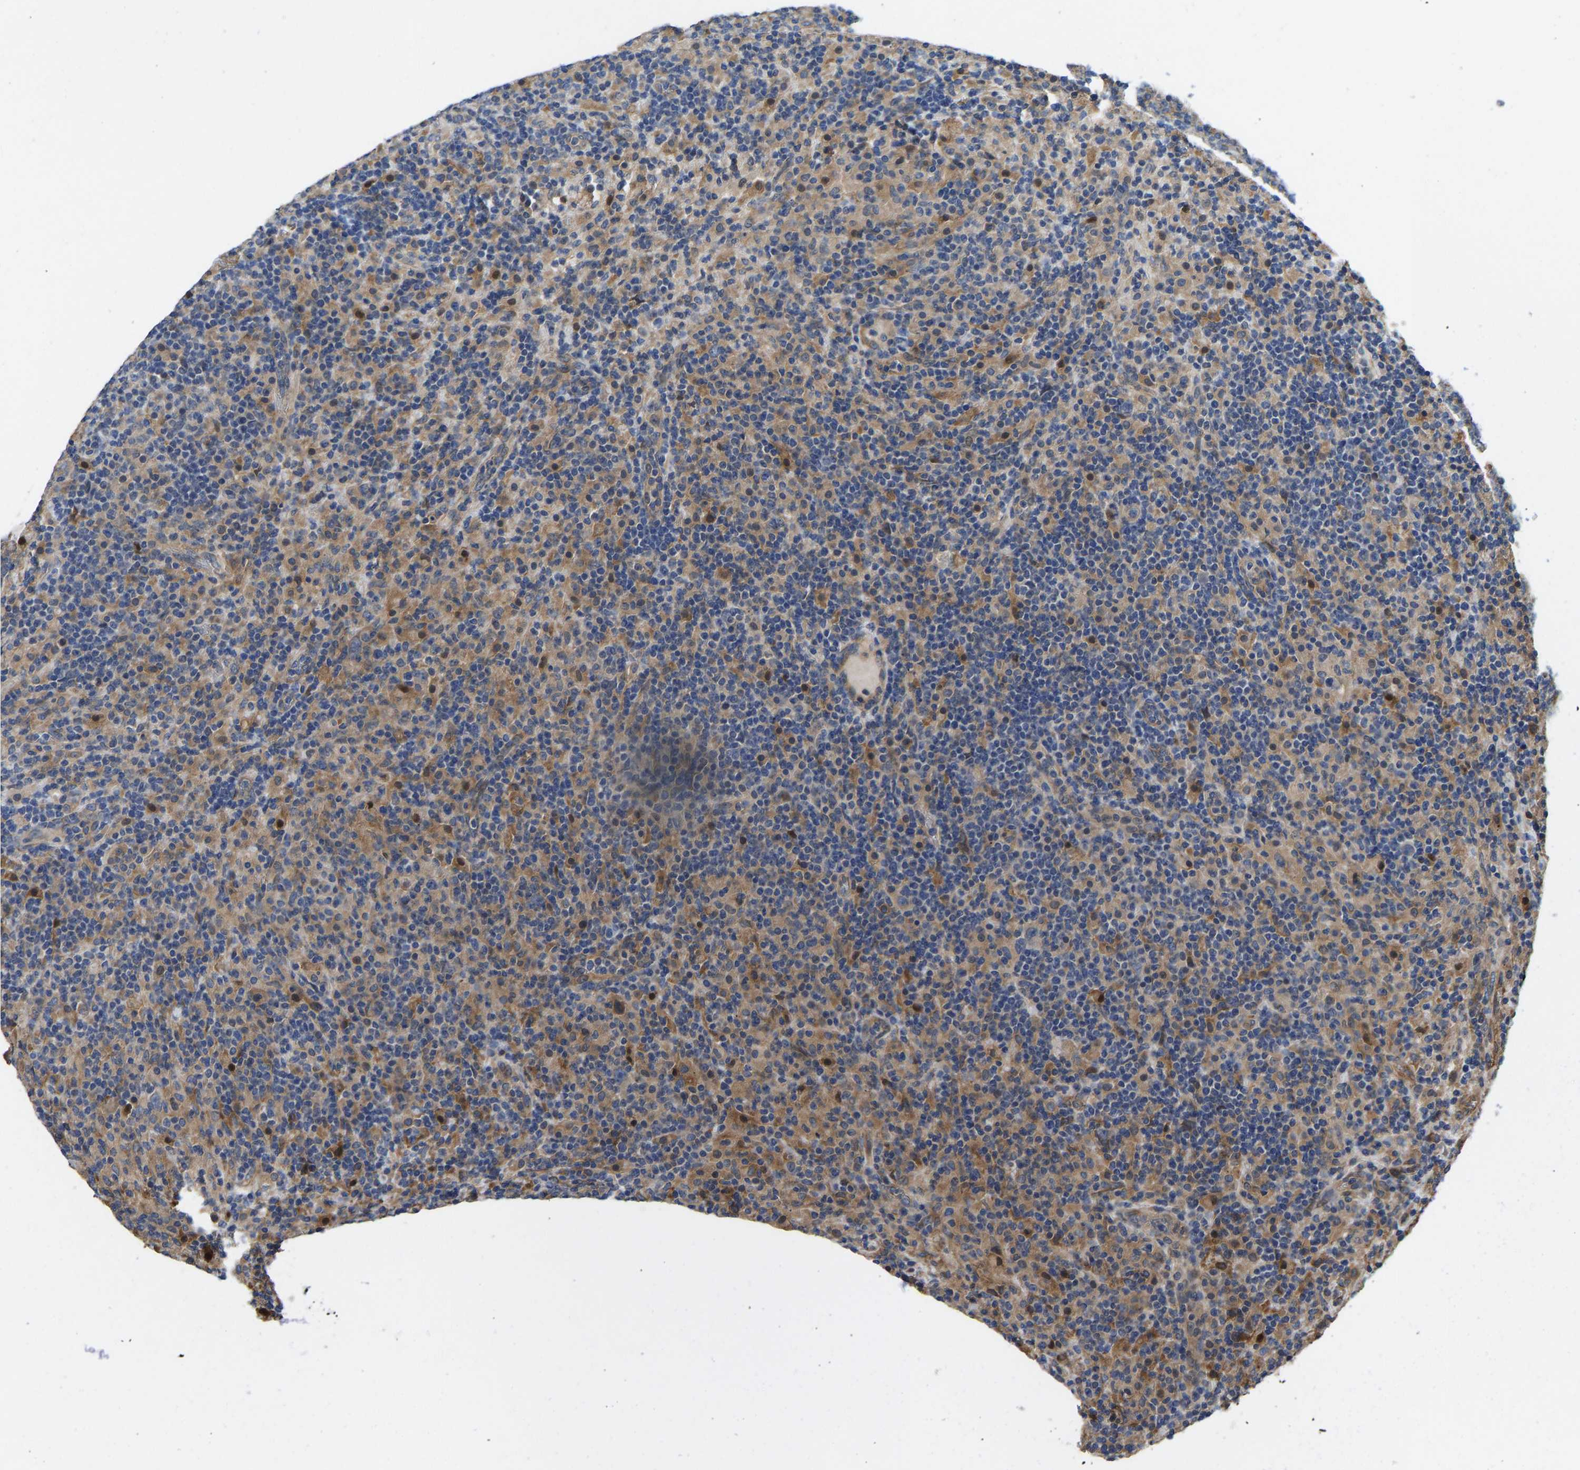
{"staining": {"intensity": "weak", "quantity": "25%-75%", "location": "cytoplasmic/membranous"}, "tissue": "lymphoma", "cell_type": "Tumor cells", "image_type": "cancer", "snomed": [{"axis": "morphology", "description": "Hodgkin's disease, NOS"}, {"axis": "topography", "description": "Lymph node"}], "caption": "A histopathology image showing weak cytoplasmic/membranous expression in approximately 25%-75% of tumor cells in Hodgkin's disease, as visualized by brown immunohistochemical staining.", "gene": "ELMO2", "patient": {"sex": "male", "age": 70}}